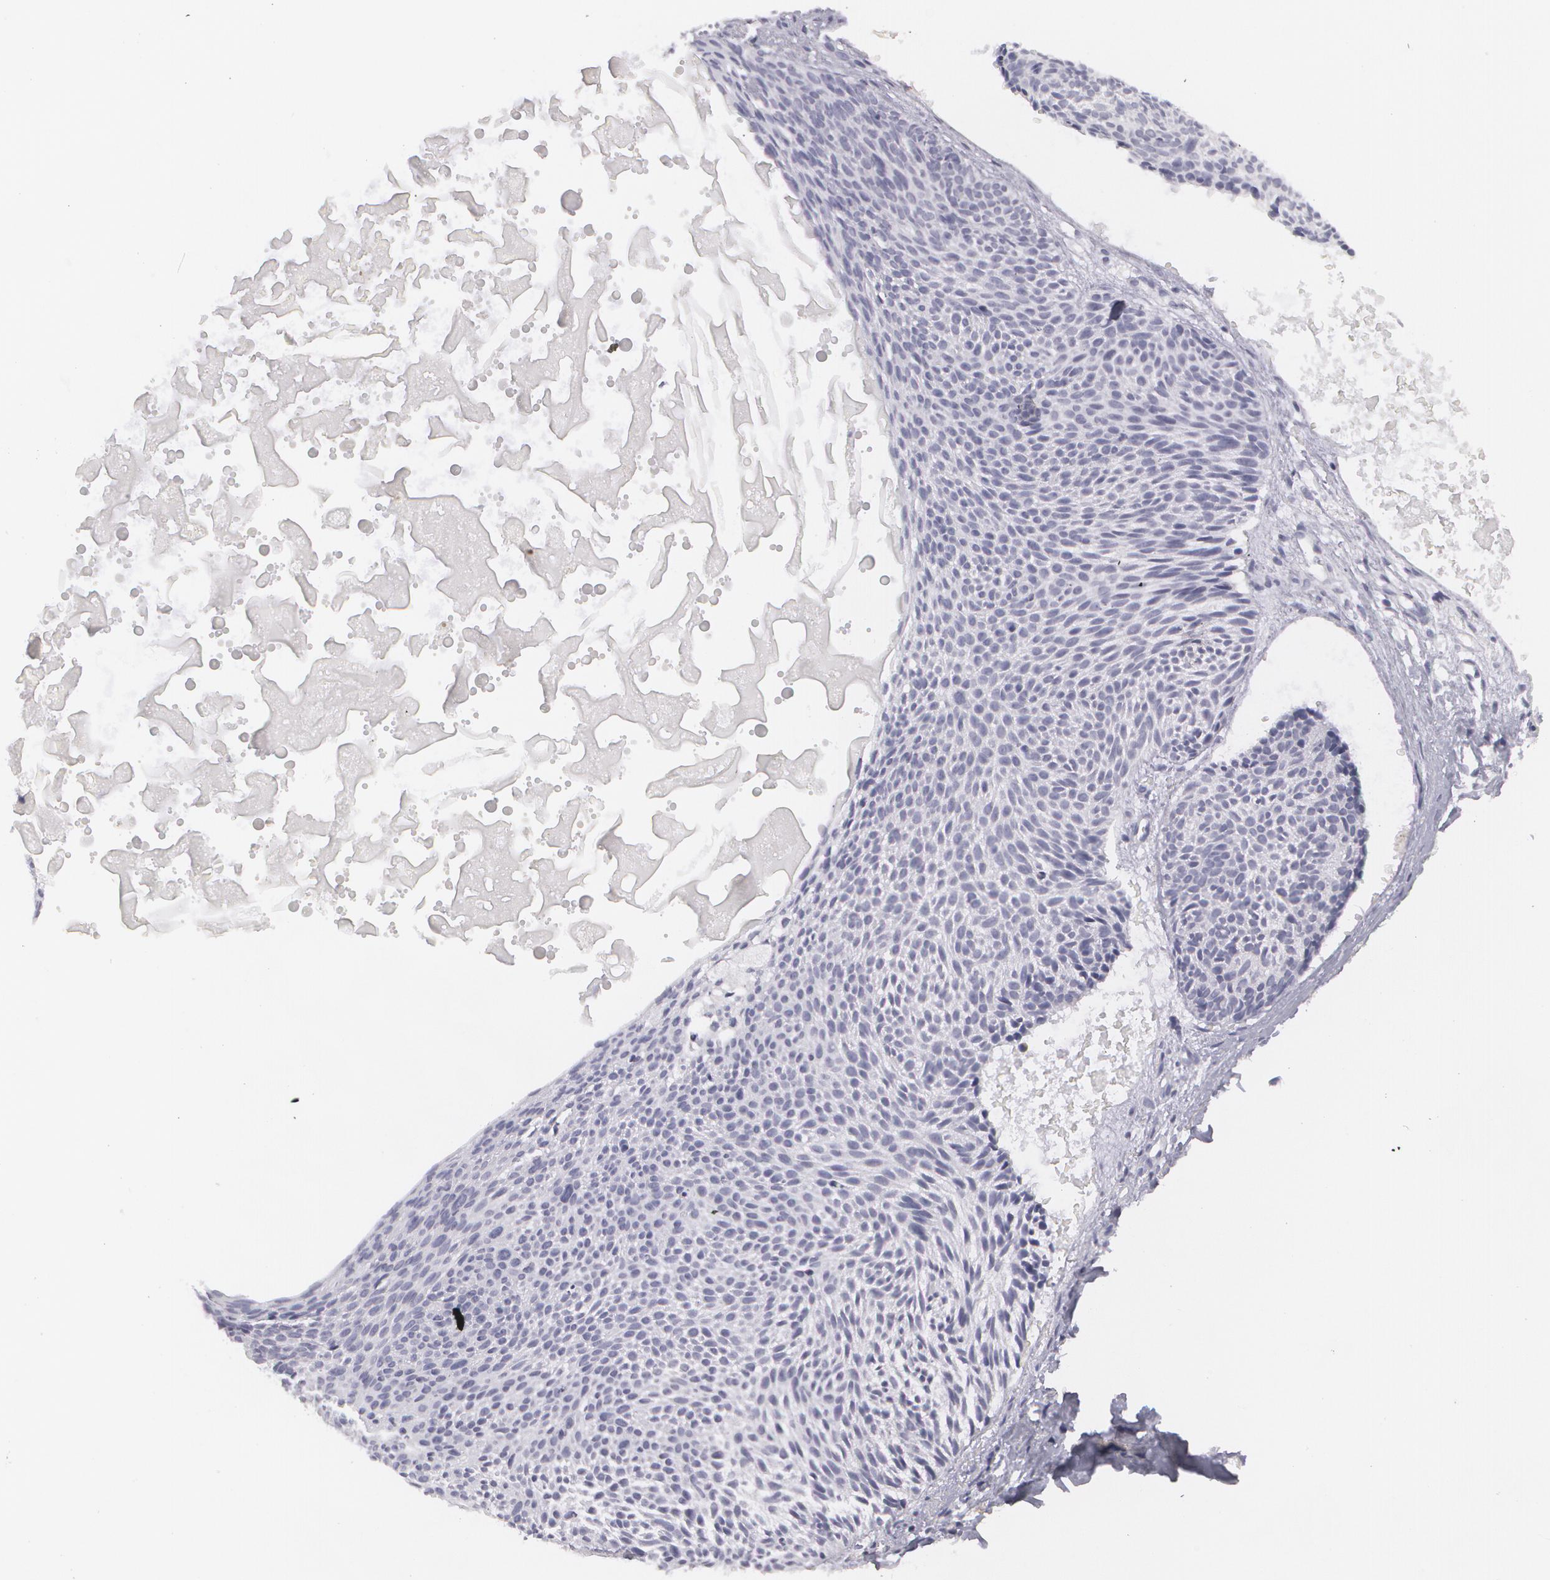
{"staining": {"intensity": "negative", "quantity": "none", "location": "none"}, "tissue": "skin cancer", "cell_type": "Tumor cells", "image_type": "cancer", "snomed": [{"axis": "morphology", "description": "Basal cell carcinoma"}, {"axis": "topography", "description": "Skin"}], "caption": "Photomicrograph shows no protein staining in tumor cells of basal cell carcinoma (skin) tissue.", "gene": "MBNL3", "patient": {"sex": "male", "age": 84}}